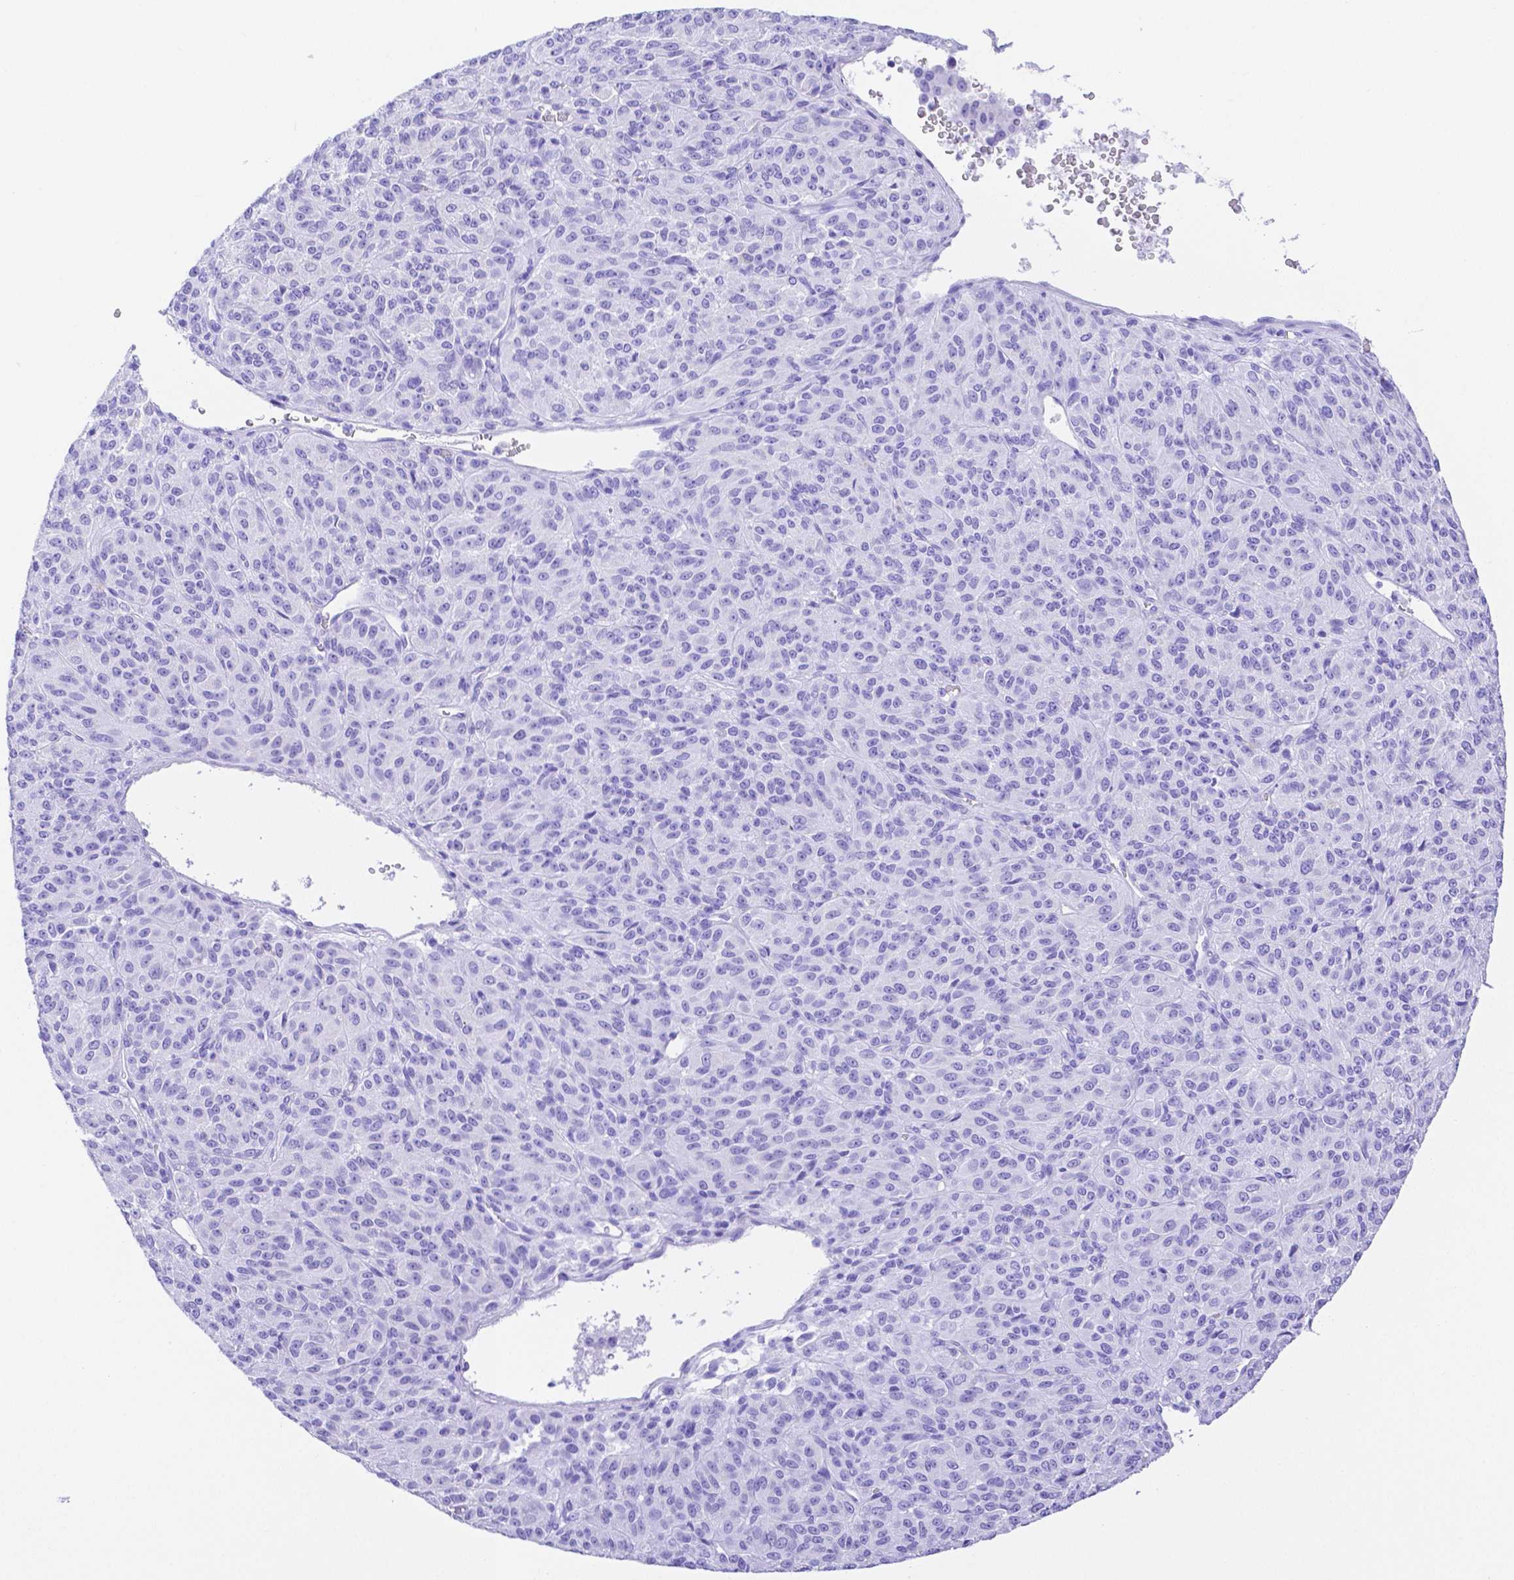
{"staining": {"intensity": "negative", "quantity": "none", "location": "none"}, "tissue": "melanoma", "cell_type": "Tumor cells", "image_type": "cancer", "snomed": [{"axis": "morphology", "description": "Malignant melanoma, Metastatic site"}, {"axis": "topography", "description": "Brain"}], "caption": "IHC of malignant melanoma (metastatic site) shows no staining in tumor cells.", "gene": "SMR3A", "patient": {"sex": "female", "age": 56}}